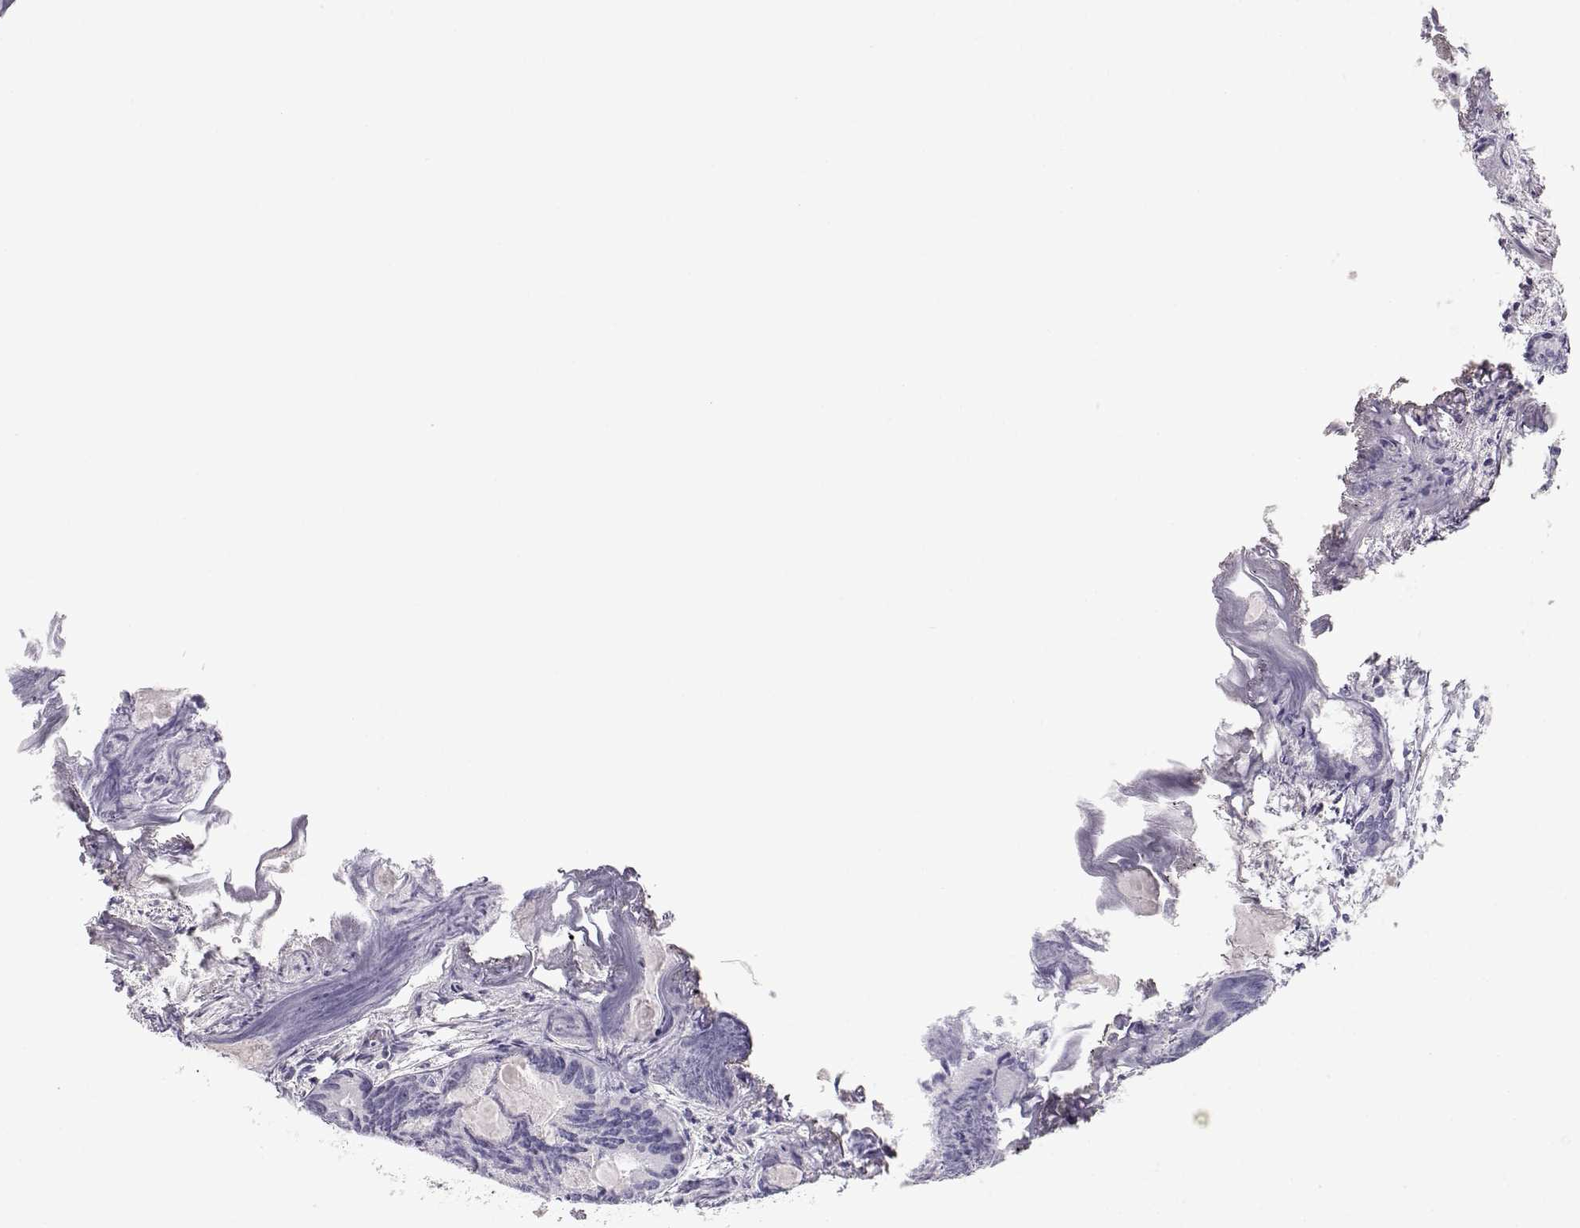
{"staining": {"intensity": "negative", "quantity": "none", "location": "none"}, "tissue": "prostate cancer", "cell_type": "Tumor cells", "image_type": "cancer", "snomed": [{"axis": "morphology", "description": "Adenocarcinoma, Medium grade"}, {"axis": "topography", "description": "Prostate"}], "caption": "DAB immunohistochemical staining of human prostate cancer (medium-grade adenocarcinoma) demonstrates no significant positivity in tumor cells. The staining is performed using DAB (3,3'-diaminobenzidine) brown chromogen with nuclei counter-stained in using hematoxylin.", "gene": "TKTL1", "patient": {"sex": "male", "age": 74}}